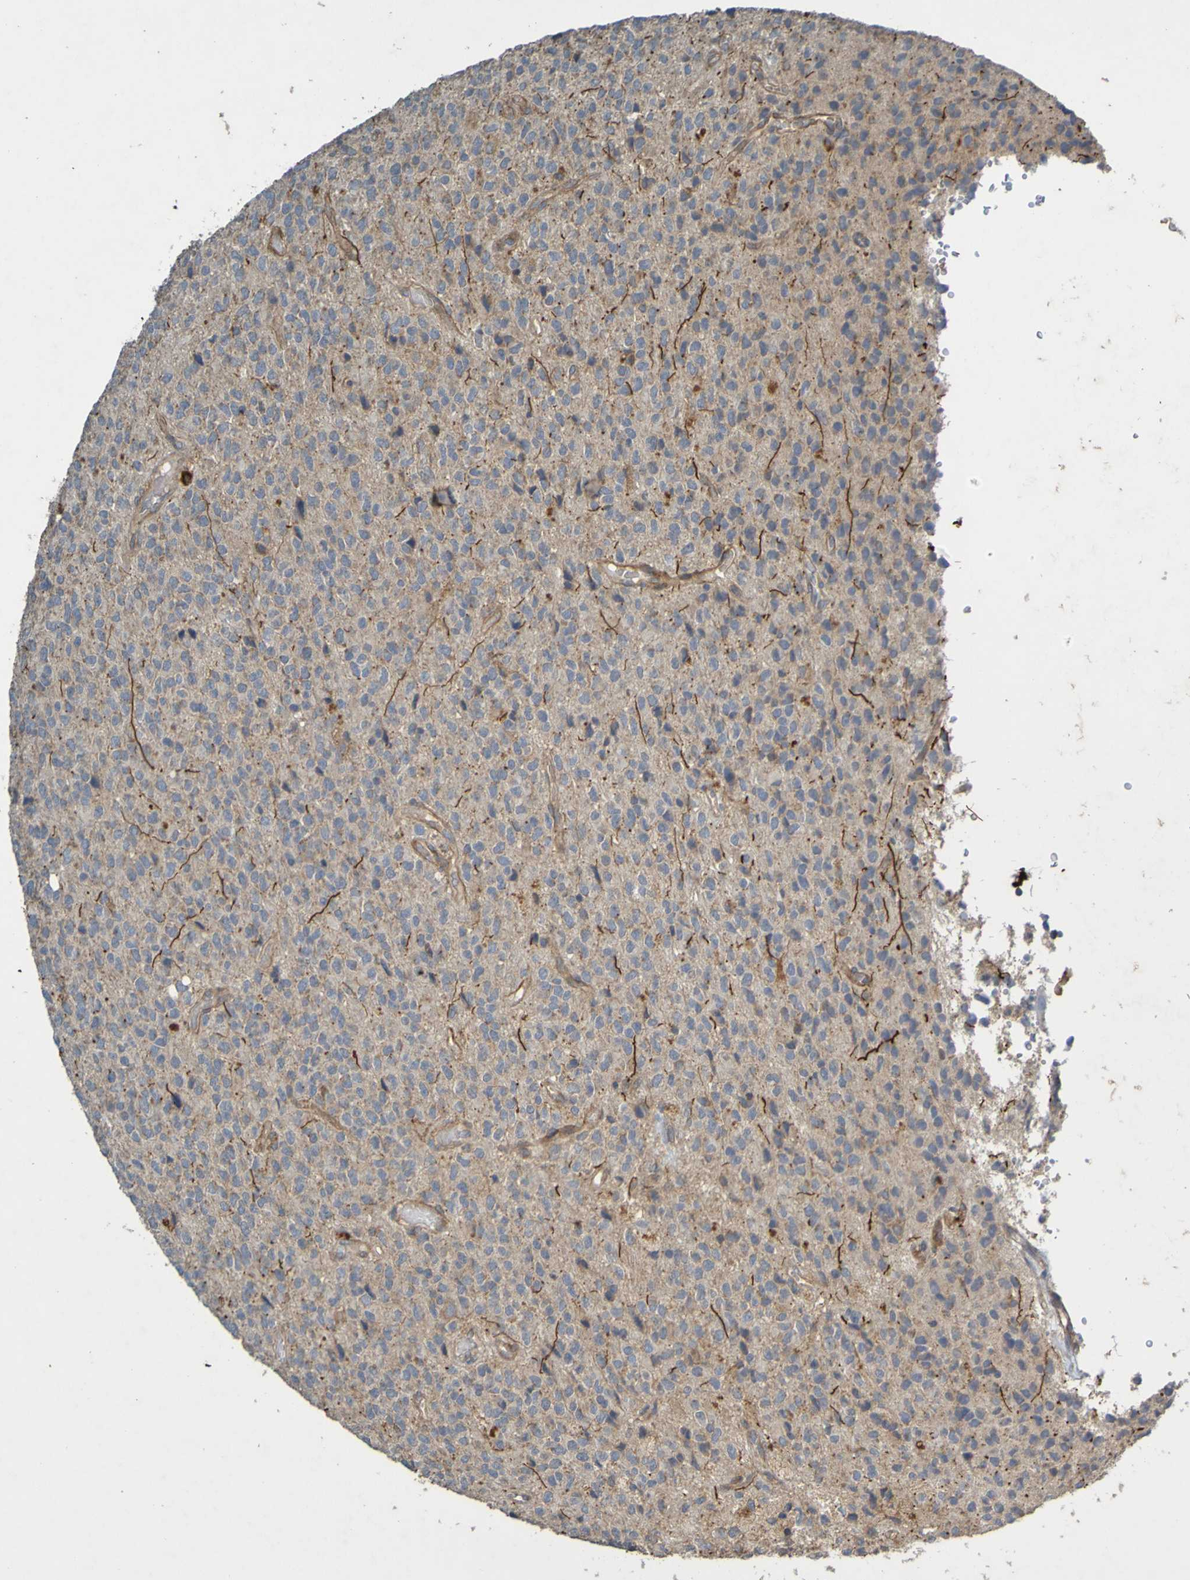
{"staining": {"intensity": "negative", "quantity": "none", "location": "none"}, "tissue": "glioma", "cell_type": "Tumor cells", "image_type": "cancer", "snomed": [{"axis": "morphology", "description": "Glioma, malignant, High grade"}, {"axis": "topography", "description": "pancreas cauda"}], "caption": "Malignant high-grade glioma stained for a protein using IHC shows no staining tumor cells.", "gene": "B3GAT2", "patient": {"sex": "male", "age": 60}}